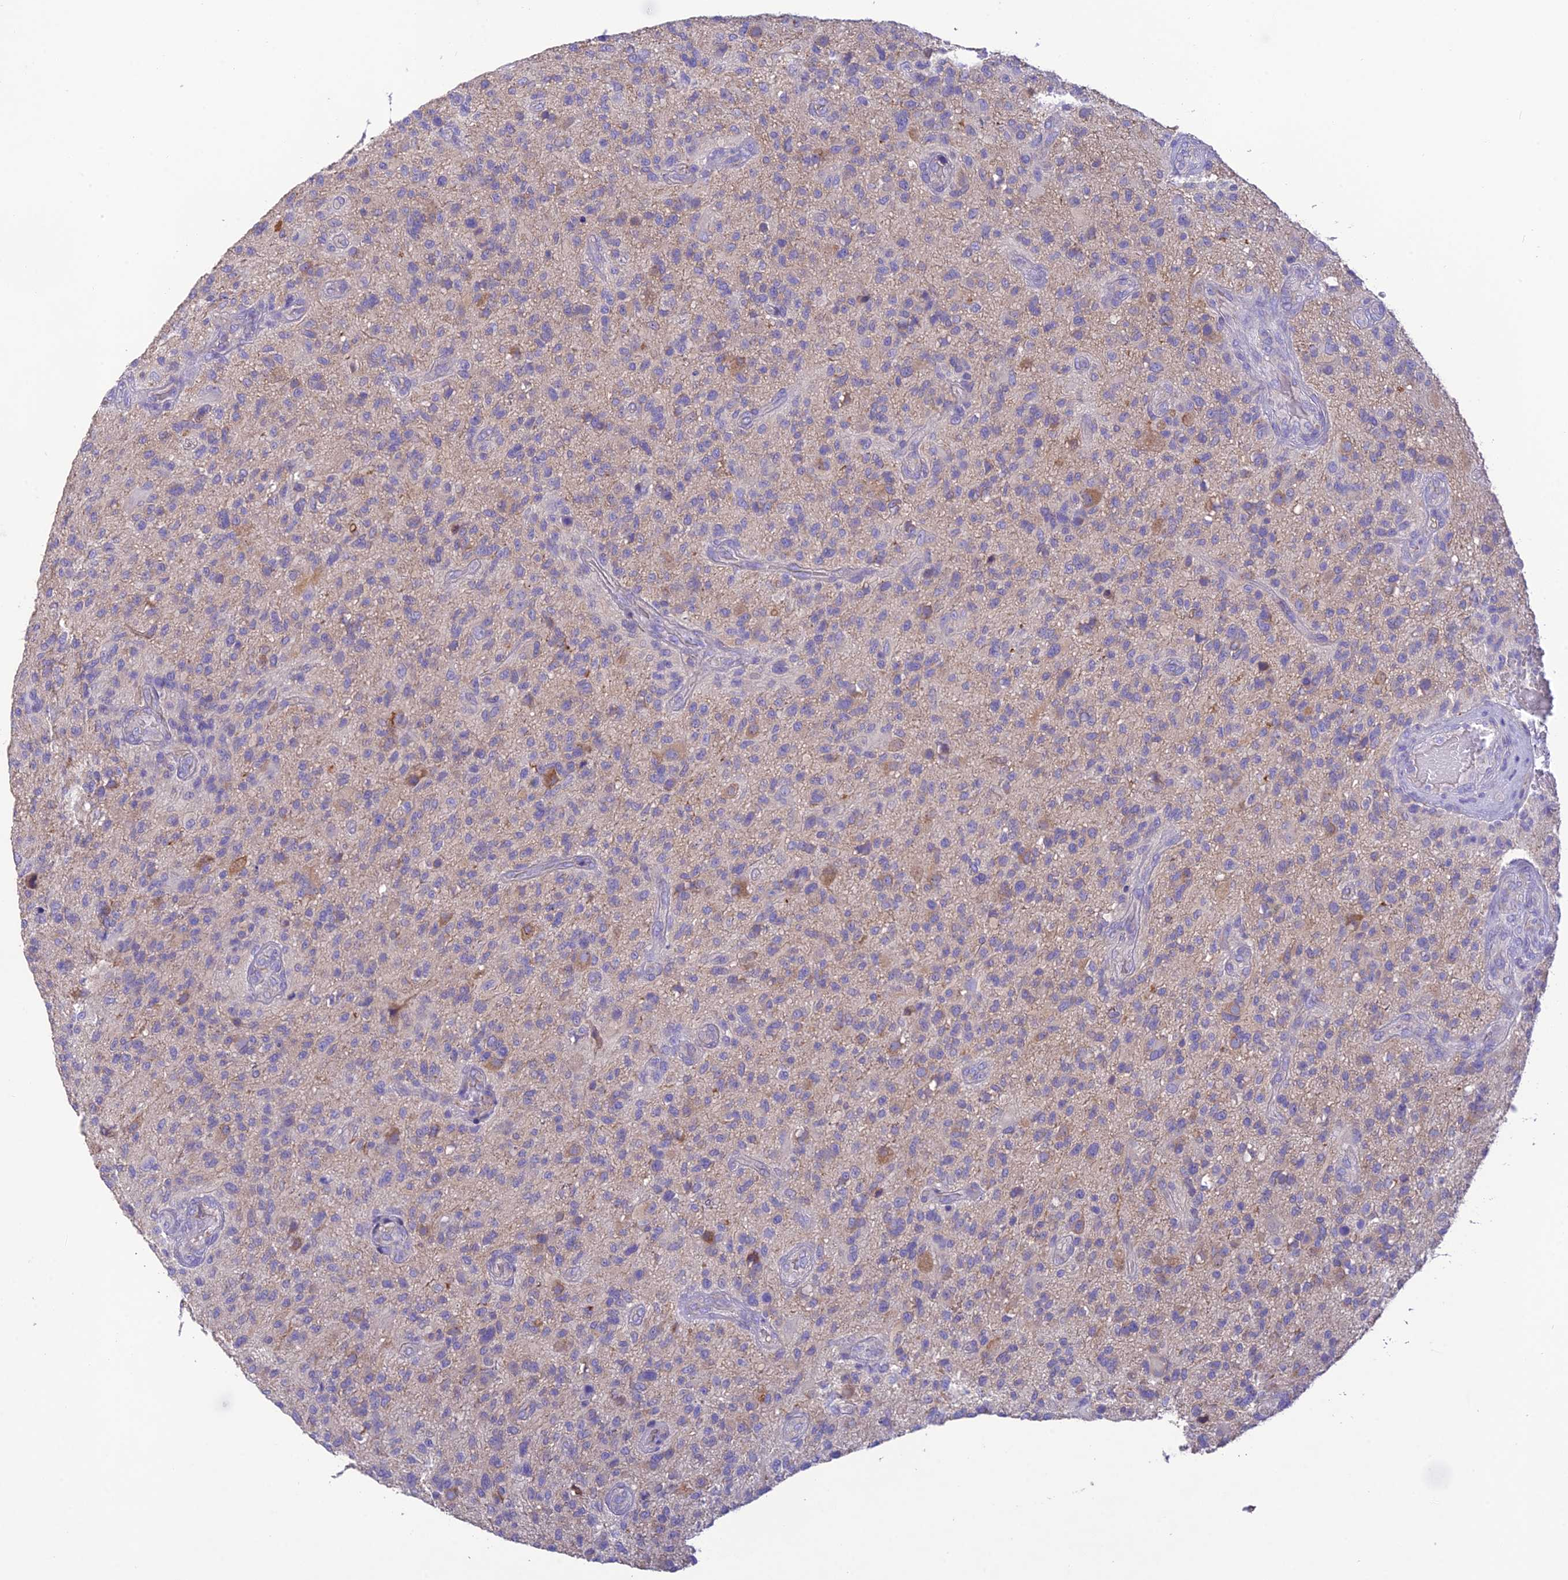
{"staining": {"intensity": "moderate", "quantity": "<25%", "location": "cytoplasmic/membranous"}, "tissue": "glioma", "cell_type": "Tumor cells", "image_type": "cancer", "snomed": [{"axis": "morphology", "description": "Glioma, malignant, High grade"}, {"axis": "topography", "description": "Brain"}], "caption": "Immunohistochemical staining of human glioma exhibits low levels of moderate cytoplasmic/membranous protein expression in approximately <25% of tumor cells. Nuclei are stained in blue.", "gene": "HSD17B2", "patient": {"sex": "male", "age": 47}}